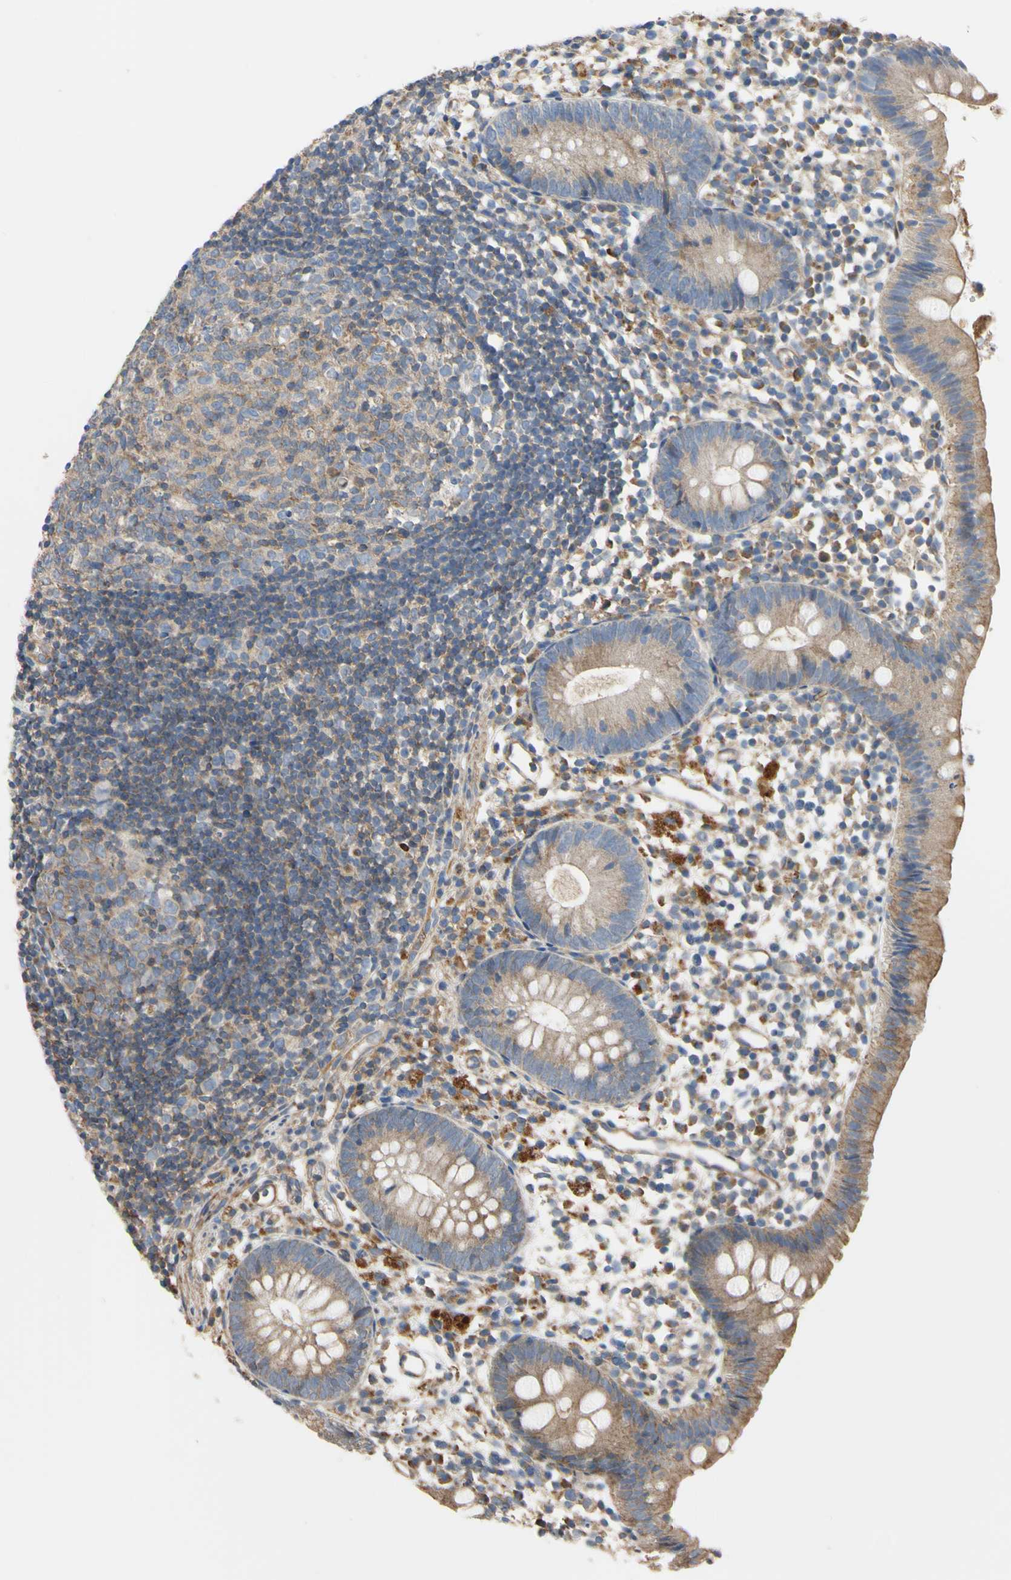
{"staining": {"intensity": "moderate", "quantity": ">75%", "location": "cytoplasmic/membranous"}, "tissue": "appendix", "cell_type": "Glandular cells", "image_type": "normal", "snomed": [{"axis": "morphology", "description": "Normal tissue, NOS"}, {"axis": "topography", "description": "Appendix"}], "caption": "A brown stain labels moderate cytoplasmic/membranous expression of a protein in glandular cells of normal human appendix. Immunohistochemistry stains the protein in brown and the nuclei are stained blue.", "gene": "BECN1", "patient": {"sex": "female", "age": 20}}